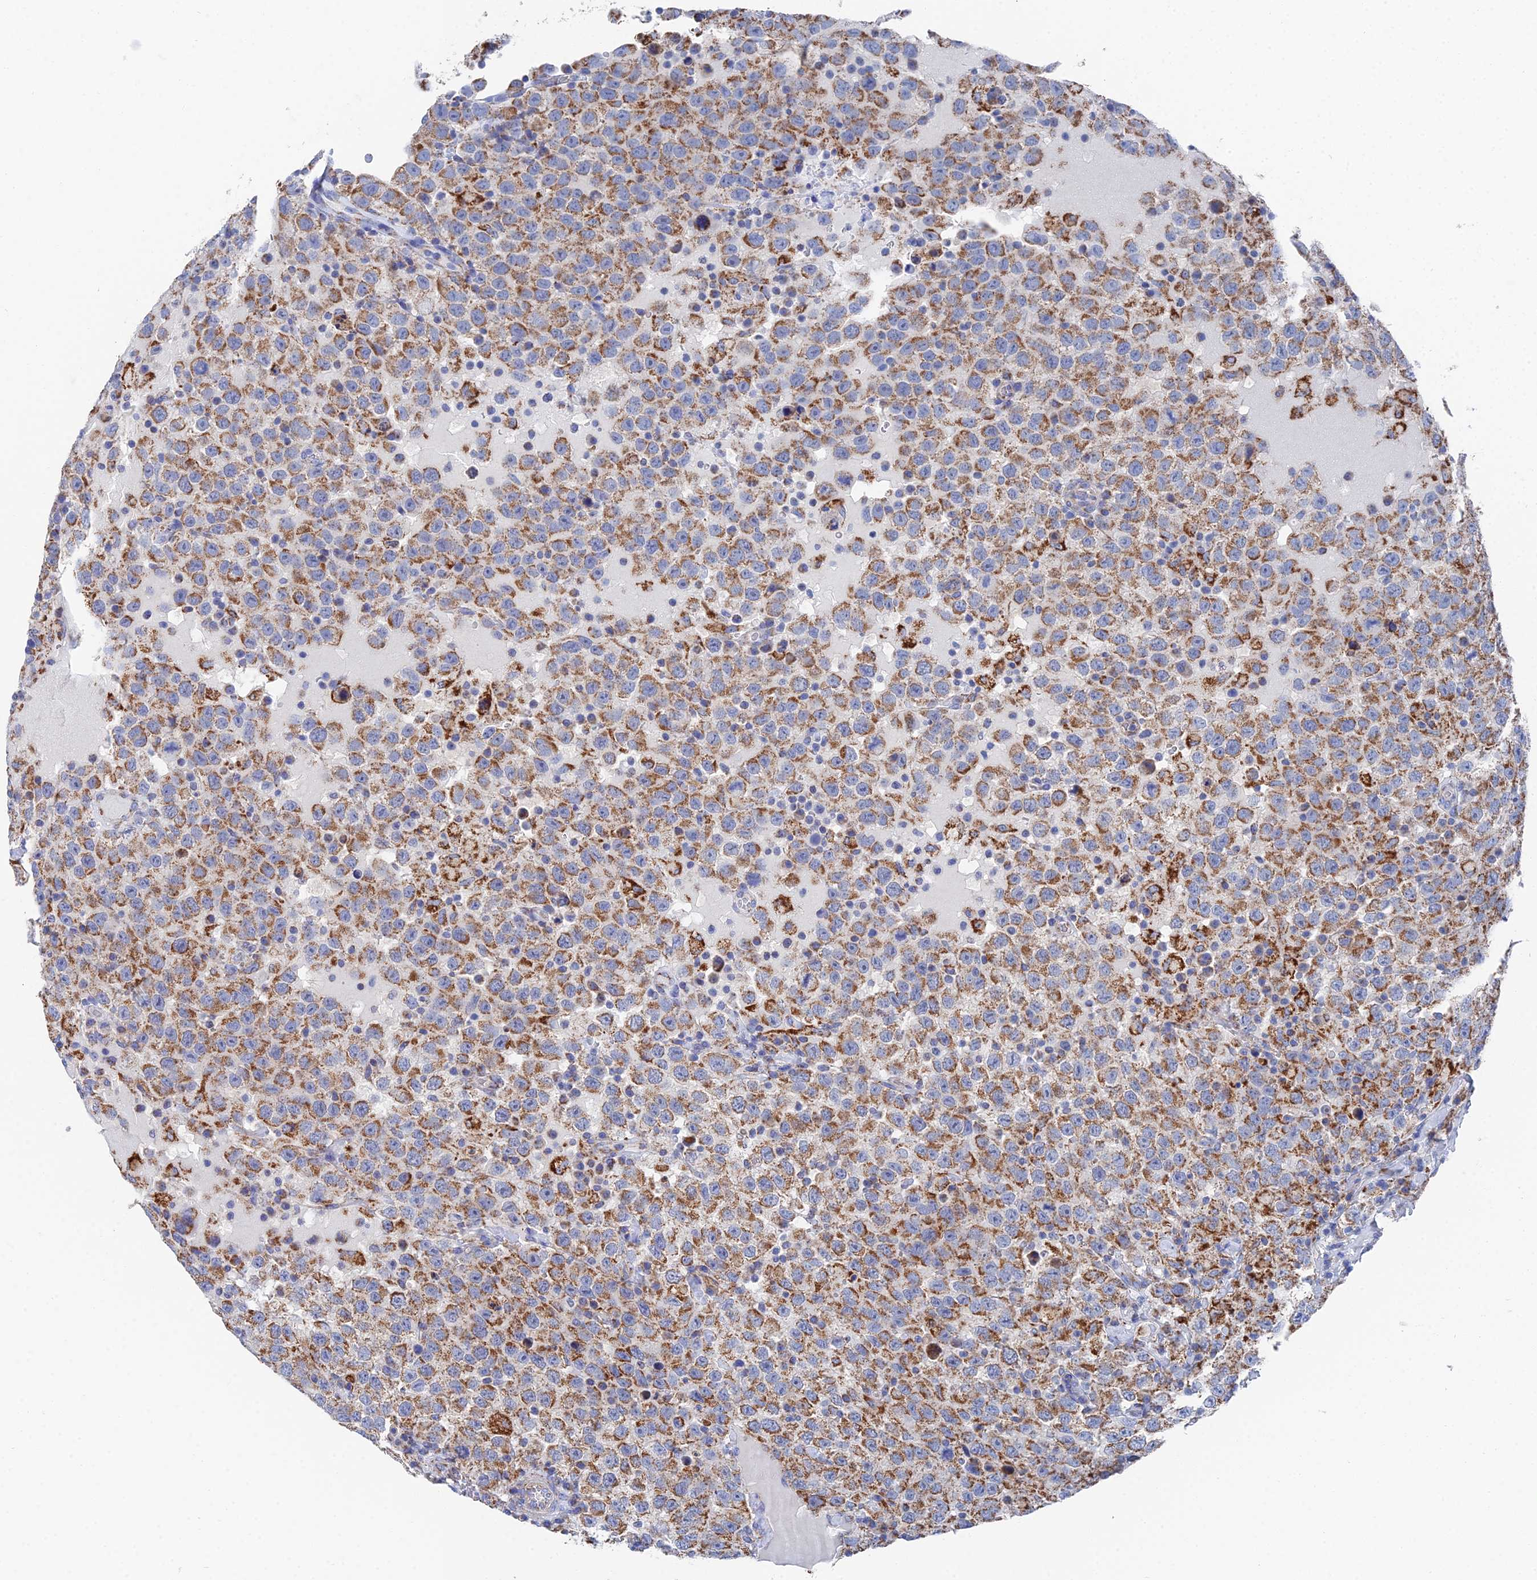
{"staining": {"intensity": "moderate", "quantity": ">75%", "location": "cytoplasmic/membranous"}, "tissue": "testis cancer", "cell_type": "Tumor cells", "image_type": "cancer", "snomed": [{"axis": "morphology", "description": "Seminoma, NOS"}, {"axis": "topography", "description": "Testis"}], "caption": "IHC (DAB (3,3'-diaminobenzidine)) staining of testis seminoma shows moderate cytoplasmic/membranous protein expression in approximately >75% of tumor cells.", "gene": "IFT80", "patient": {"sex": "male", "age": 41}}